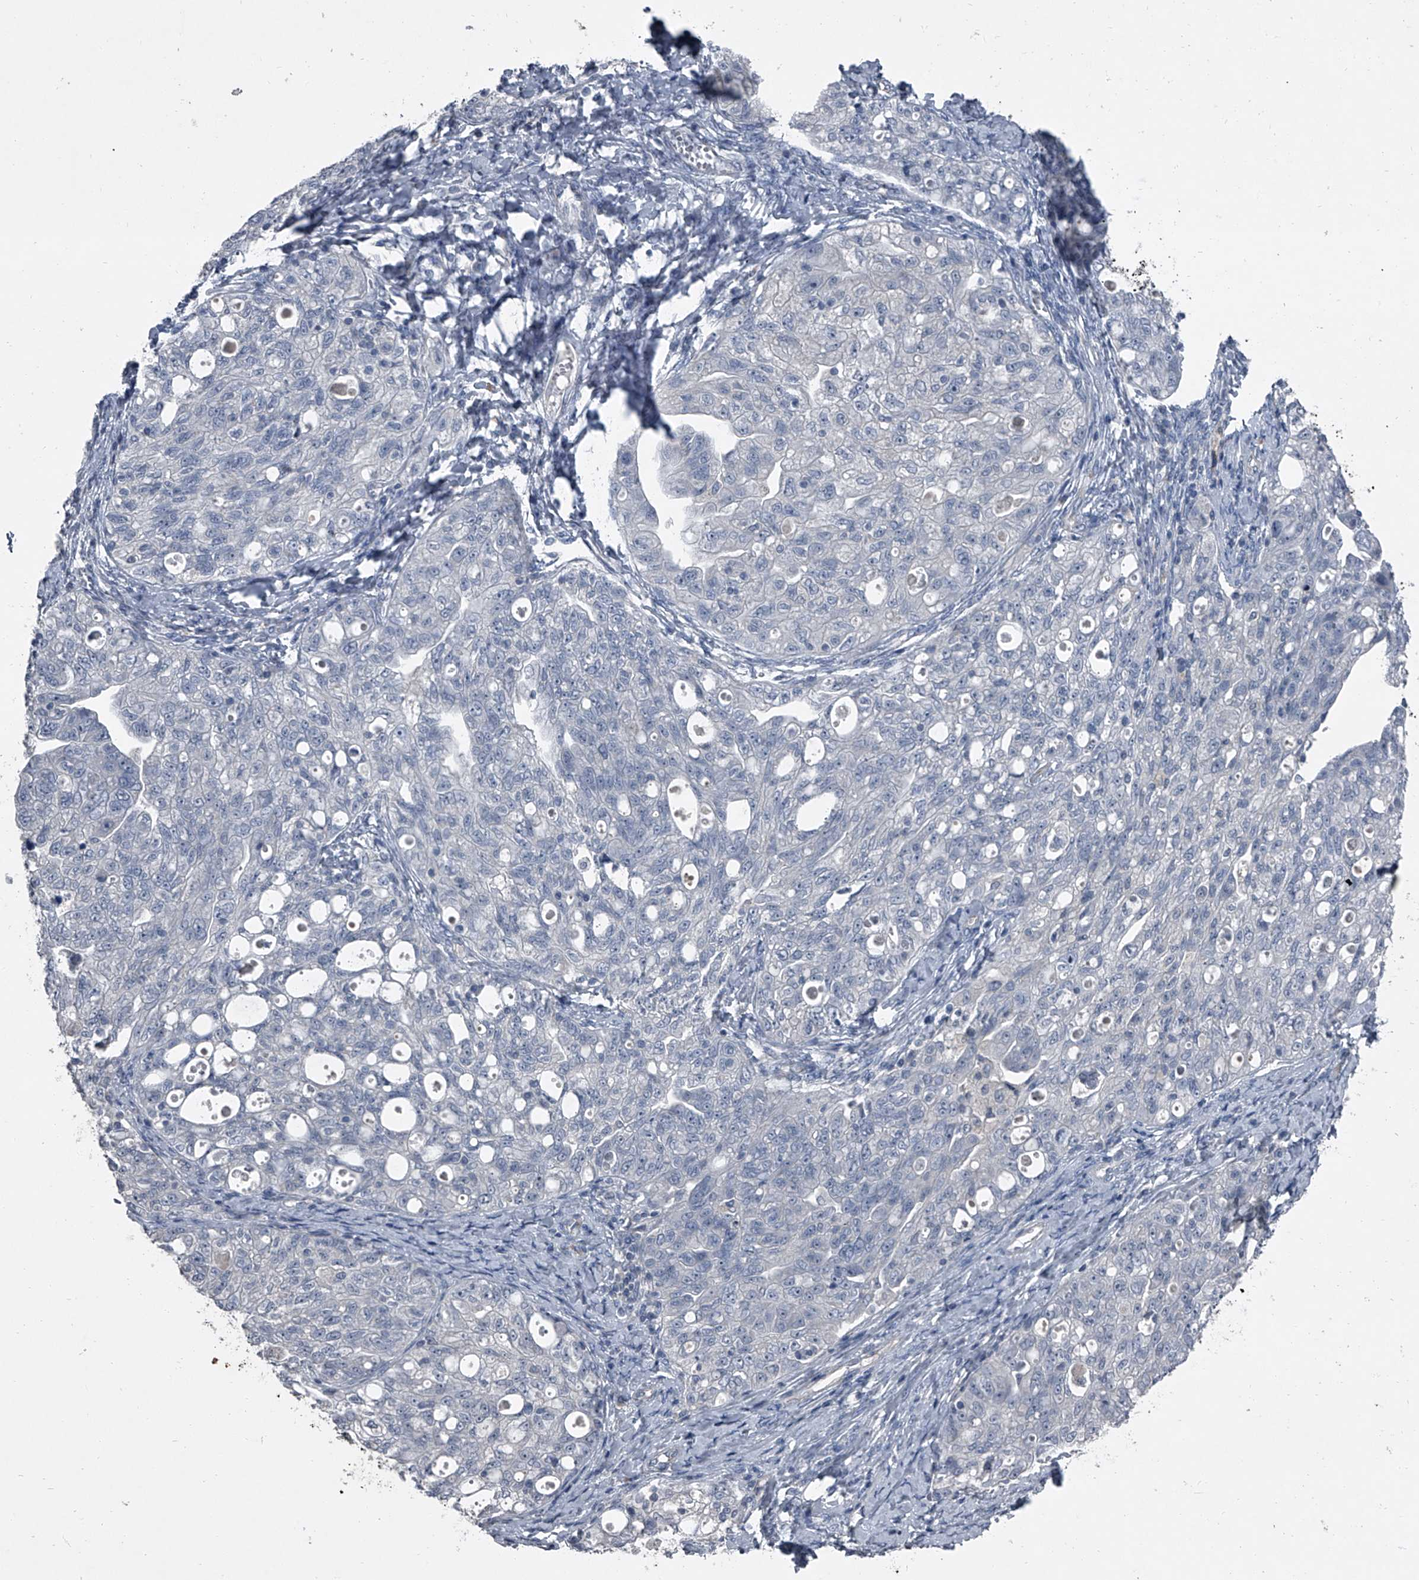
{"staining": {"intensity": "negative", "quantity": "none", "location": "none"}, "tissue": "ovarian cancer", "cell_type": "Tumor cells", "image_type": "cancer", "snomed": [{"axis": "morphology", "description": "Carcinoma, NOS"}, {"axis": "morphology", "description": "Cystadenocarcinoma, serous, NOS"}, {"axis": "topography", "description": "Ovary"}], "caption": "Immunohistochemical staining of human ovarian cancer displays no significant staining in tumor cells.", "gene": "HEPHL1", "patient": {"sex": "female", "age": 69}}